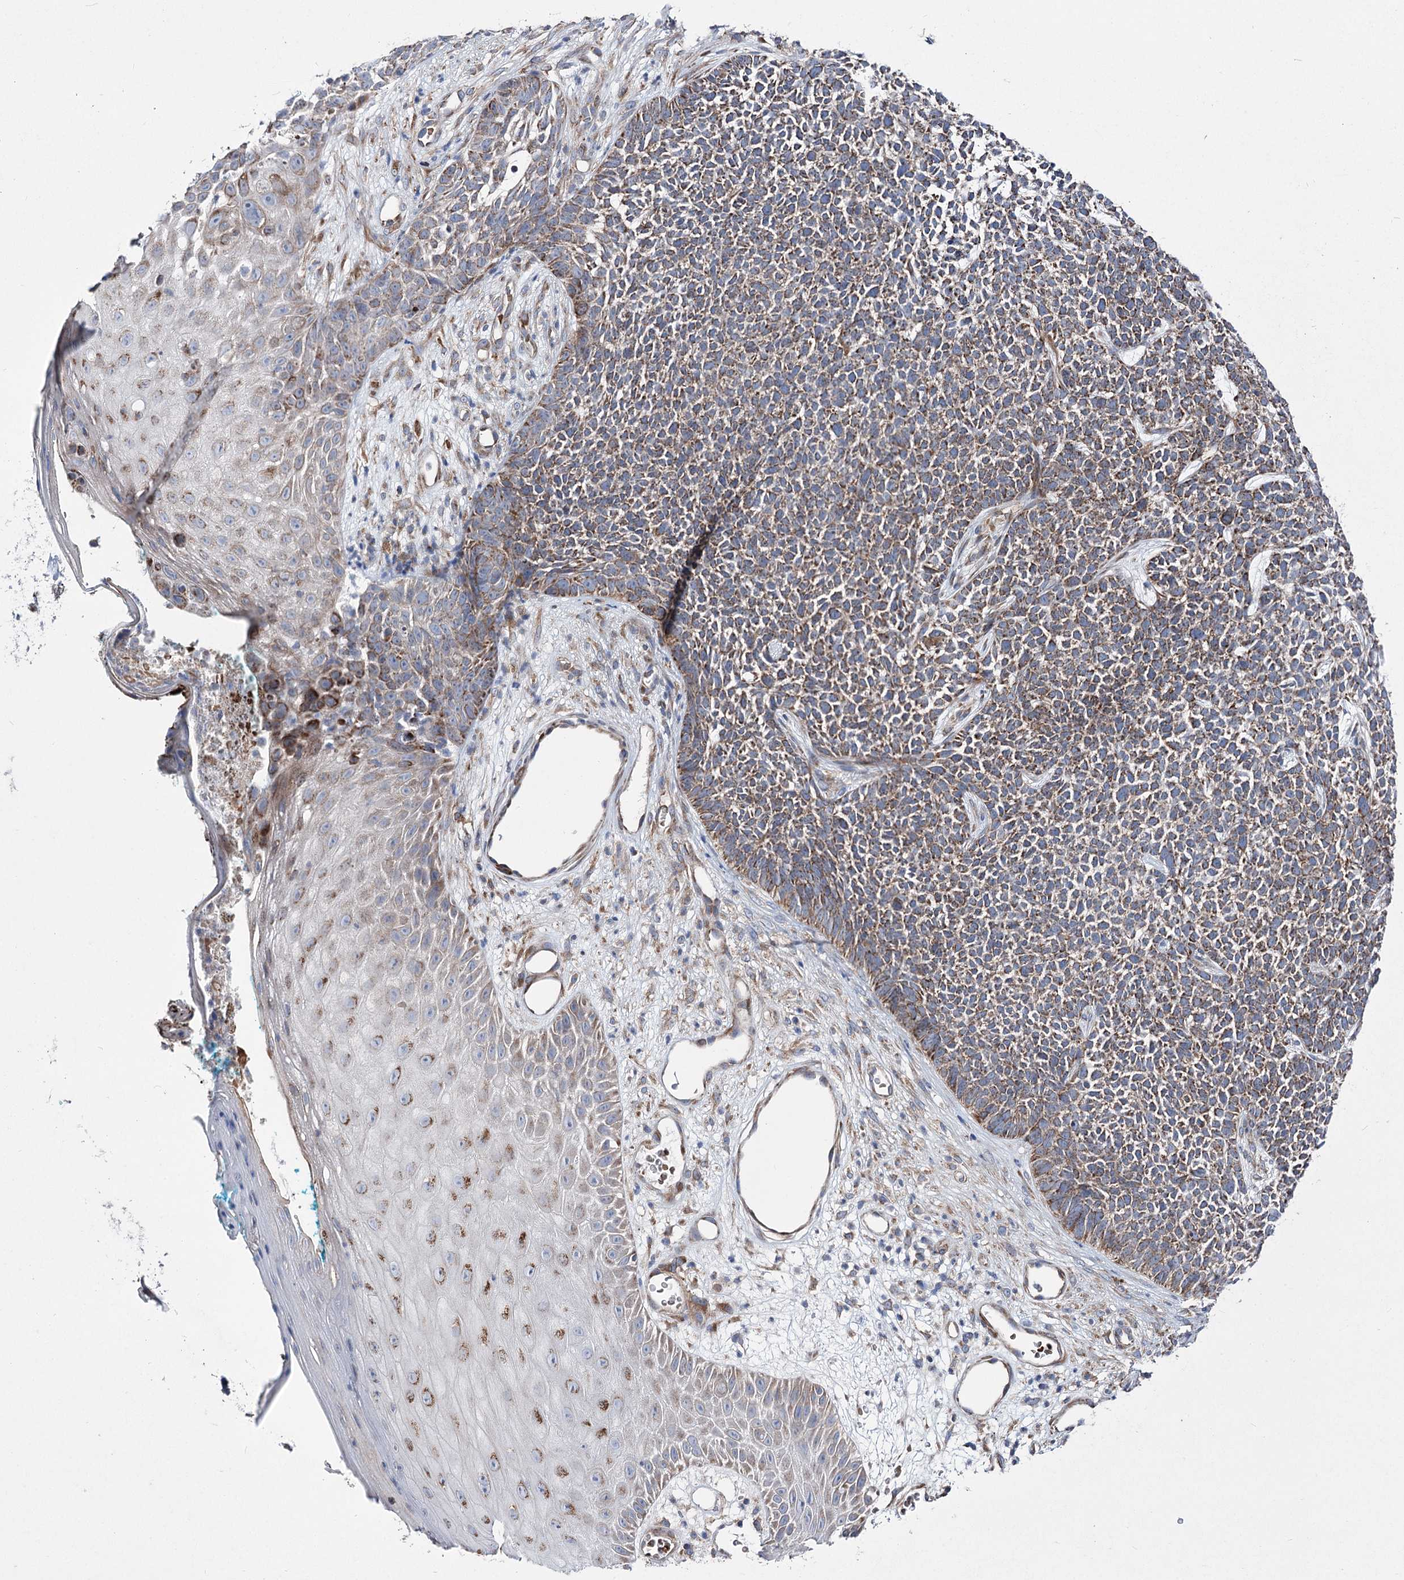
{"staining": {"intensity": "moderate", "quantity": ">75%", "location": "cytoplasmic/membranous"}, "tissue": "skin cancer", "cell_type": "Tumor cells", "image_type": "cancer", "snomed": [{"axis": "morphology", "description": "Basal cell carcinoma"}, {"axis": "topography", "description": "Skin"}], "caption": "A micrograph of skin cancer (basal cell carcinoma) stained for a protein shows moderate cytoplasmic/membranous brown staining in tumor cells.", "gene": "OSBPL5", "patient": {"sex": "female", "age": 84}}